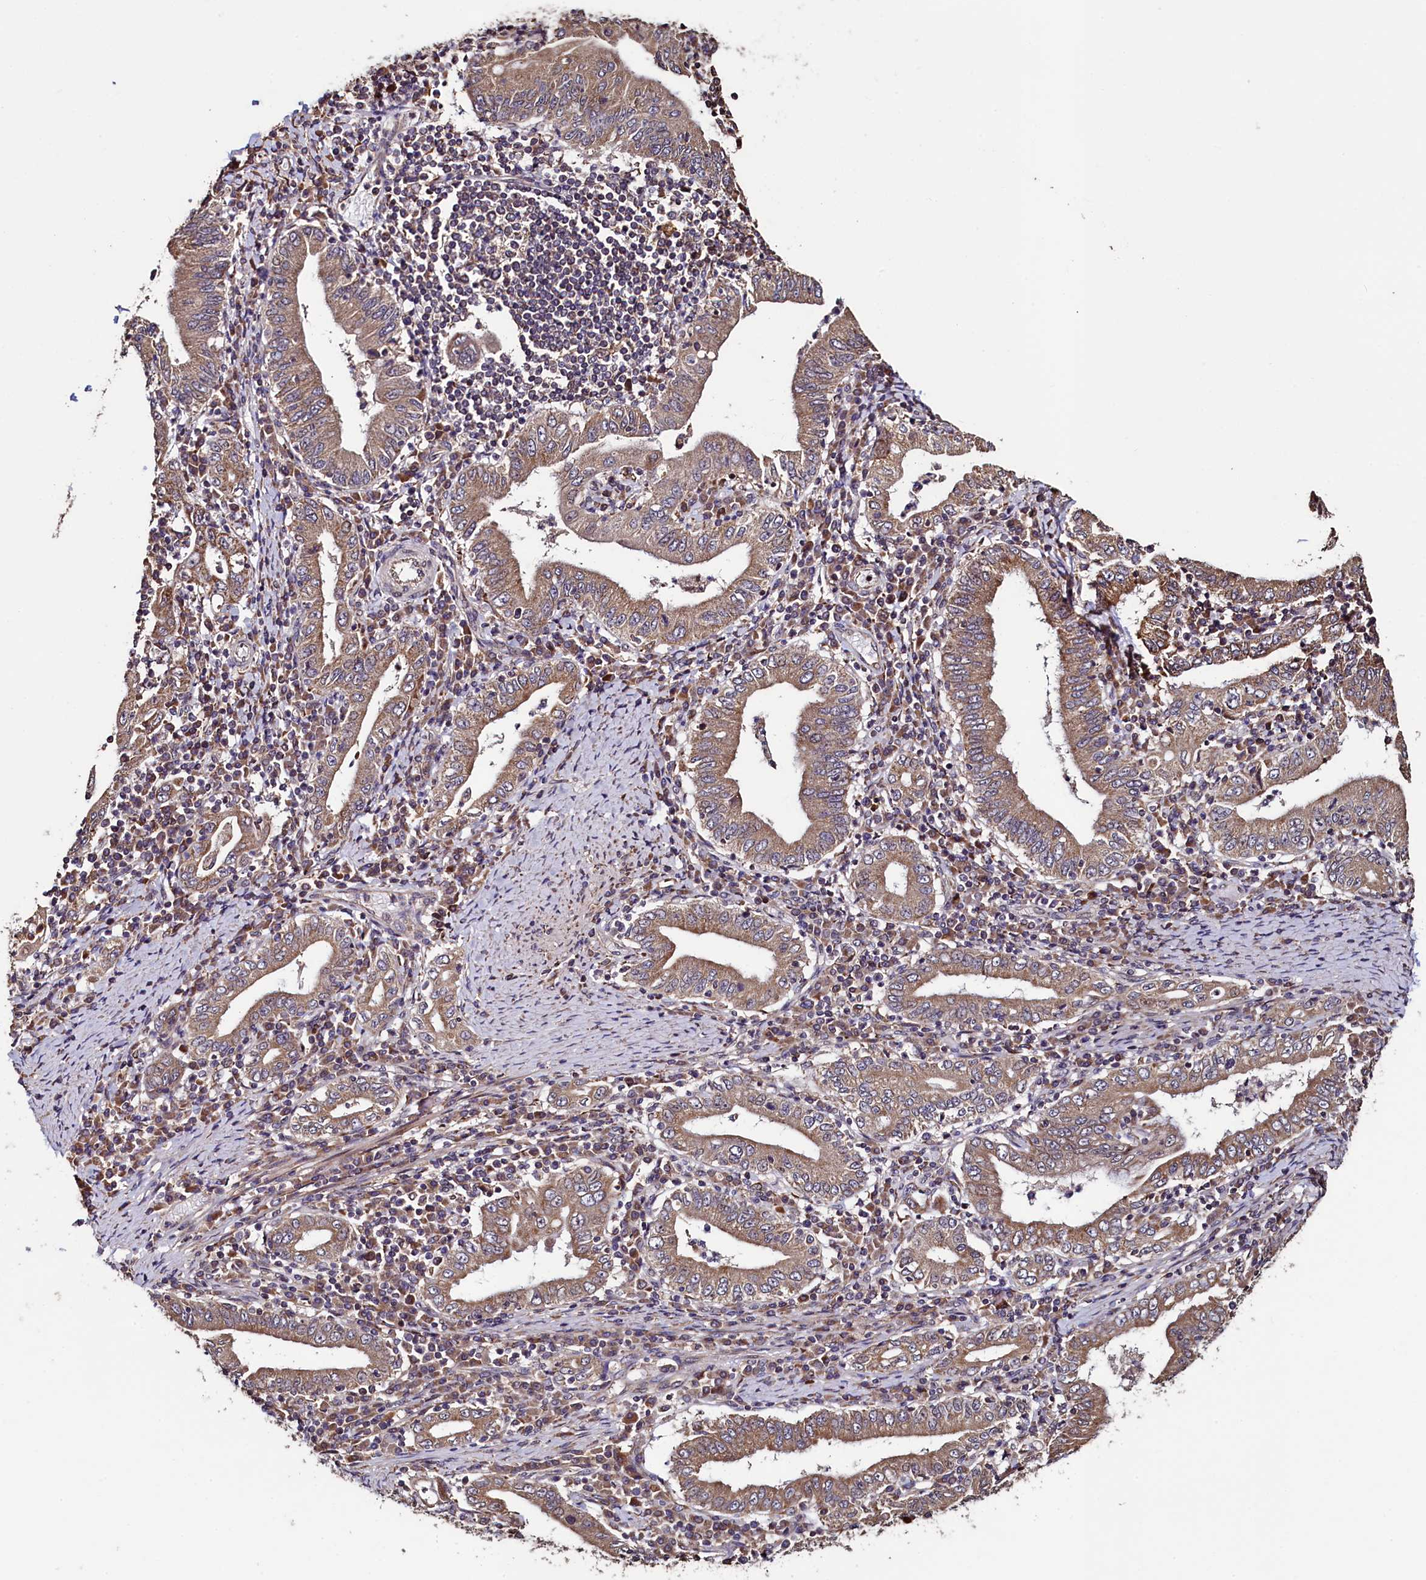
{"staining": {"intensity": "moderate", "quantity": ">75%", "location": "cytoplasmic/membranous"}, "tissue": "stomach cancer", "cell_type": "Tumor cells", "image_type": "cancer", "snomed": [{"axis": "morphology", "description": "Normal tissue, NOS"}, {"axis": "morphology", "description": "Adenocarcinoma, NOS"}, {"axis": "topography", "description": "Esophagus"}, {"axis": "topography", "description": "Stomach, upper"}, {"axis": "topography", "description": "Peripheral nerve tissue"}], "caption": "A histopathology image of stomach cancer stained for a protein shows moderate cytoplasmic/membranous brown staining in tumor cells.", "gene": "RBFA", "patient": {"sex": "male", "age": 62}}